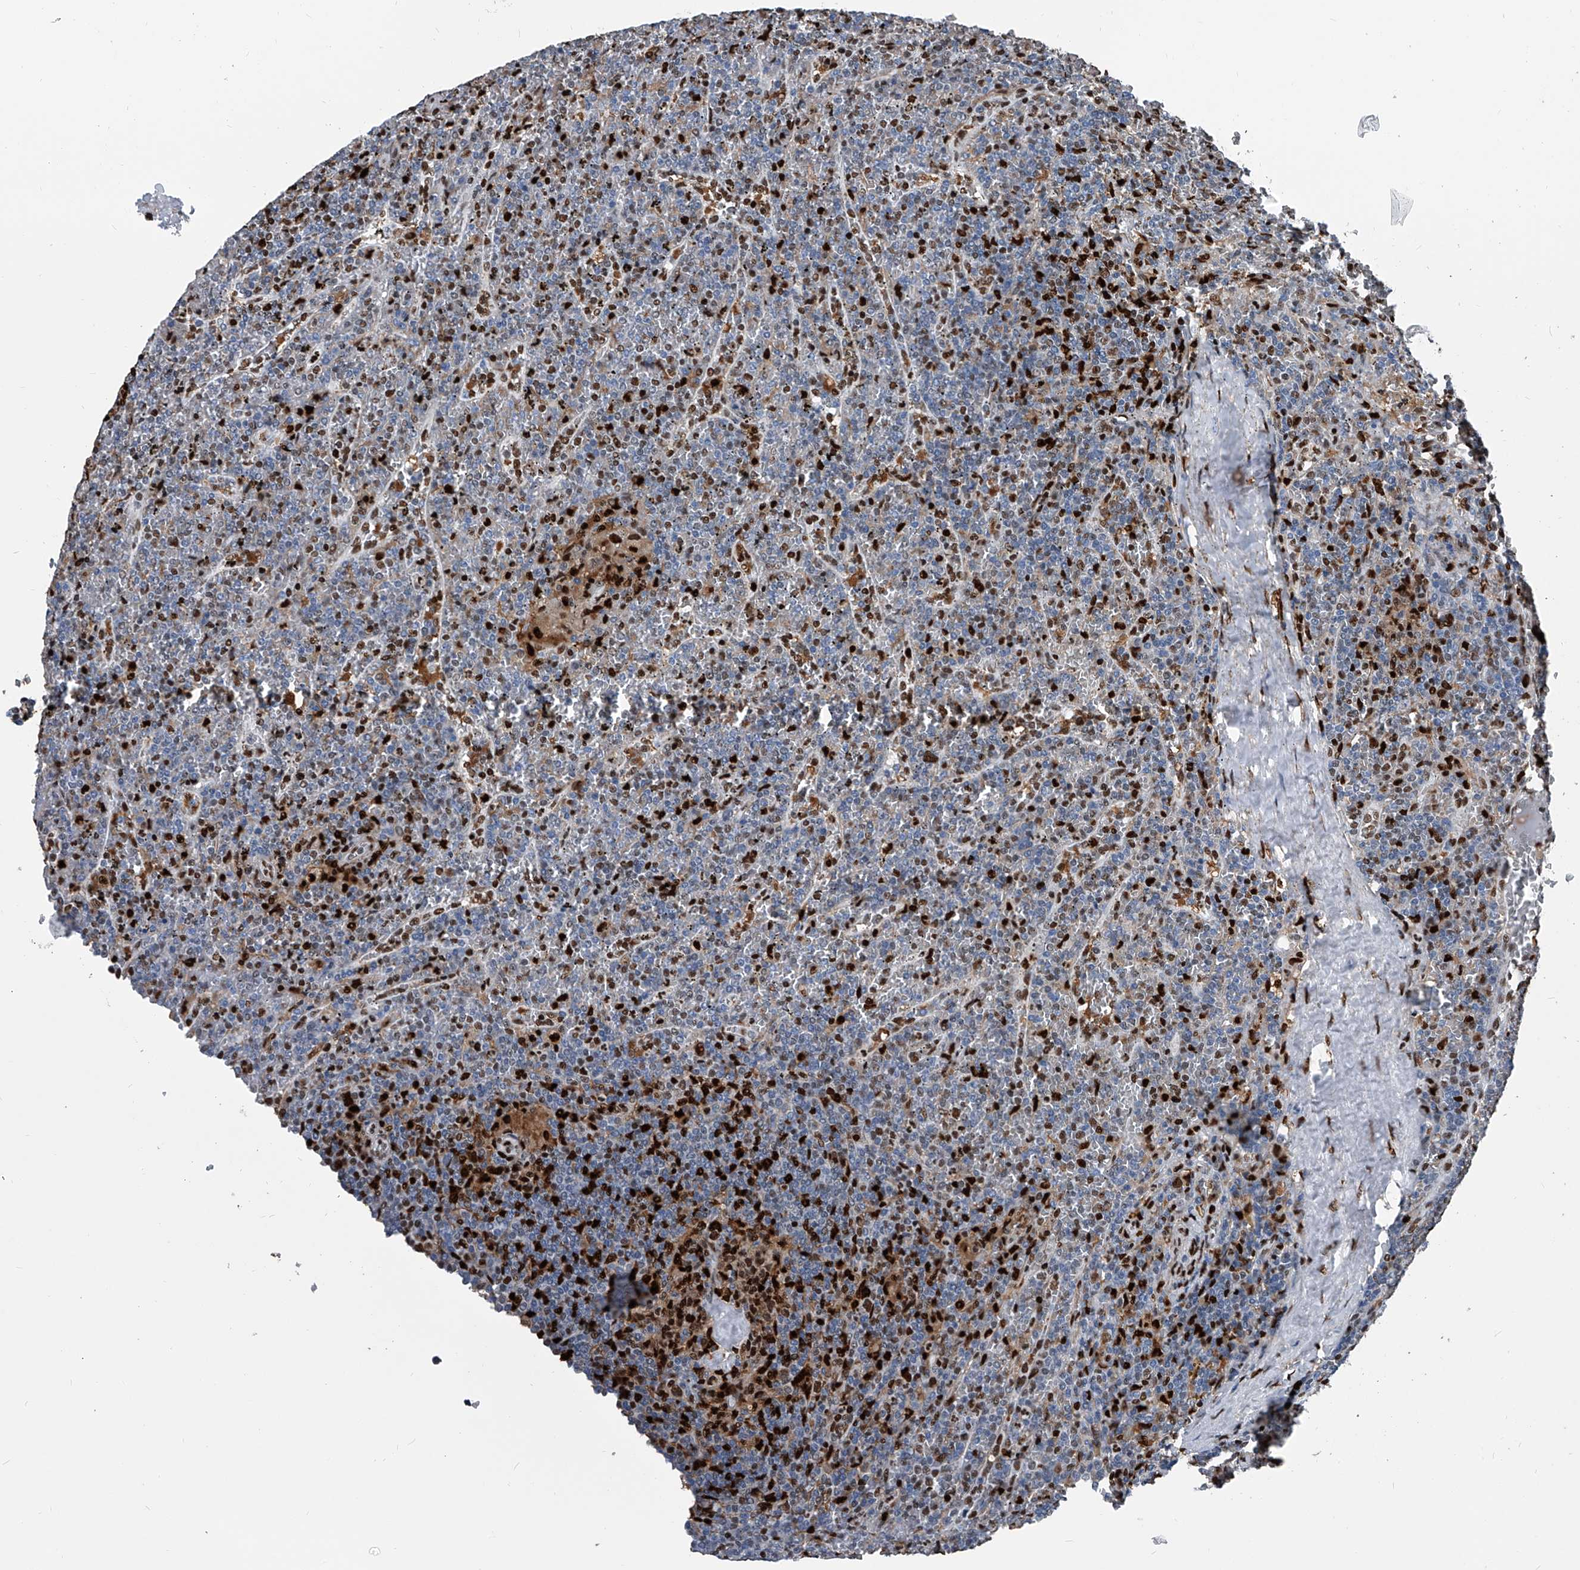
{"staining": {"intensity": "negative", "quantity": "none", "location": "none"}, "tissue": "lymphoma", "cell_type": "Tumor cells", "image_type": "cancer", "snomed": [{"axis": "morphology", "description": "Malignant lymphoma, non-Hodgkin's type, Low grade"}, {"axis": "topography", "description": "Spleen"}], "caption": "The histopathology image reveals no staining of tumor cells in malignant lymphoma, non-Hodgkin's type (low-grade). (Brightfield microscopy of DAB immunohistochemistry (IHC) at high magnification).", "gene": "FKBP5", "patient": {"sex": "female", "age": 19}}